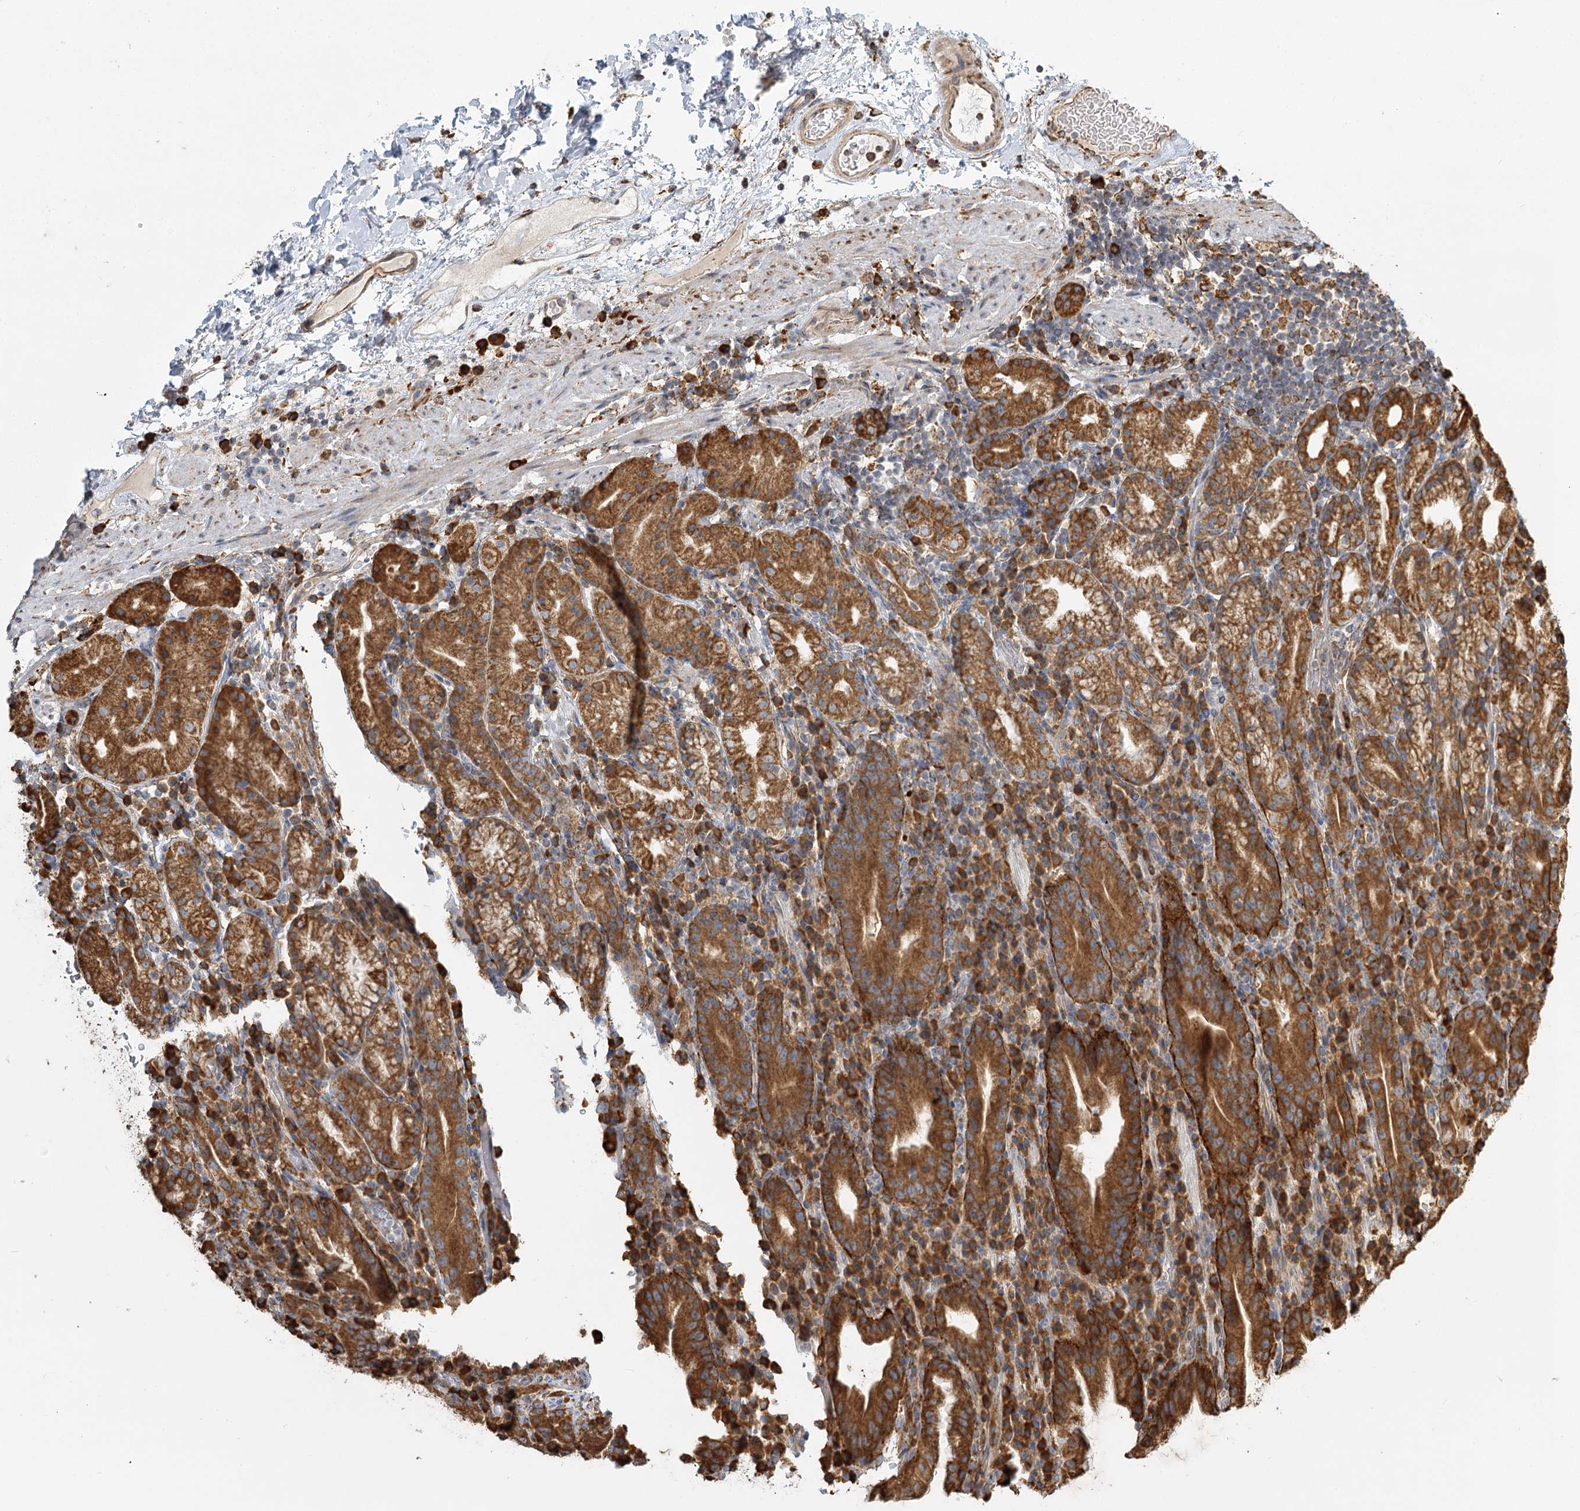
{"staining": {"intensity": "moderate", "quantity": ">75%", "location": "cytoplasmic/membranous"}, "tissue": "stomach", "cell_type": "Glandular cells", "image_type": "normal", "snomed": [{"axis": "morphology", "description": "Normal tissue, NOS"}, {"axis": "morphology", "description": "Inflammation, NOS"}, {"axis": "topography", "description": "Stomach"}], "caption": "IHC histopathology image of benign stomach: human stomach stained using IHC exhibits medium levels of moderate protein expression localized specifically in the cytoplasmic/membranous of glandular cells, appearing as a cytoplasmic/membranous brown color.", "gene": "TAS1R1", "patient": {"sex": "male", "age": 79}}